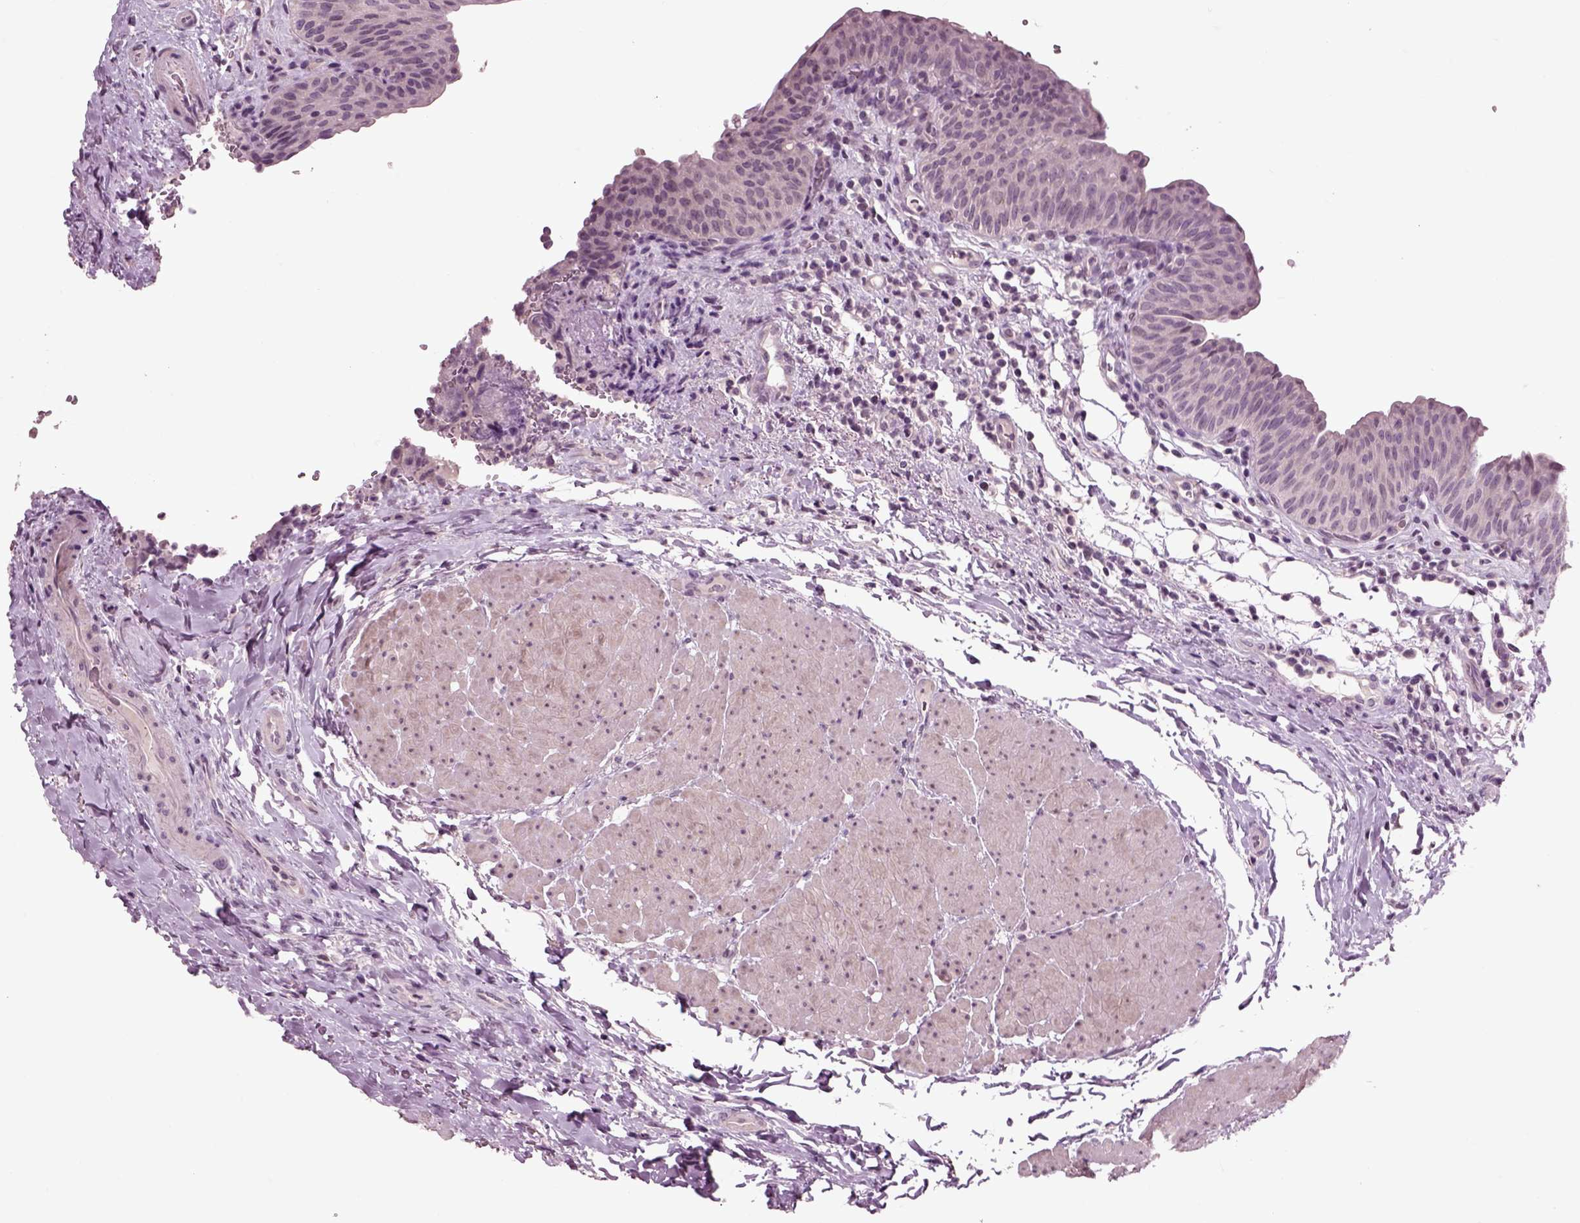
{"staining": {"intensity": "negative", "quantity": "none", "location": "none"}, "tissue": "urinary bladder", "cell_type": "Urothelial cells", "image_type": "normal", "snomed": [{"axis": "morphology", "description": "Normal tissue, NOS"}, {"axis": "topography", "description": "Urinary bladder"}], "caption": "Immunohistochemical staining of benign human urinary bladder reveals no significant staining in urothelial cells. (Stains: DAB immunohistochemistry with hematoxylin counter stain, Microscopy: brightfield microscopy at high magnification).", "gene": "CHGB", "patient": {"sex": "male", "age": 66}}